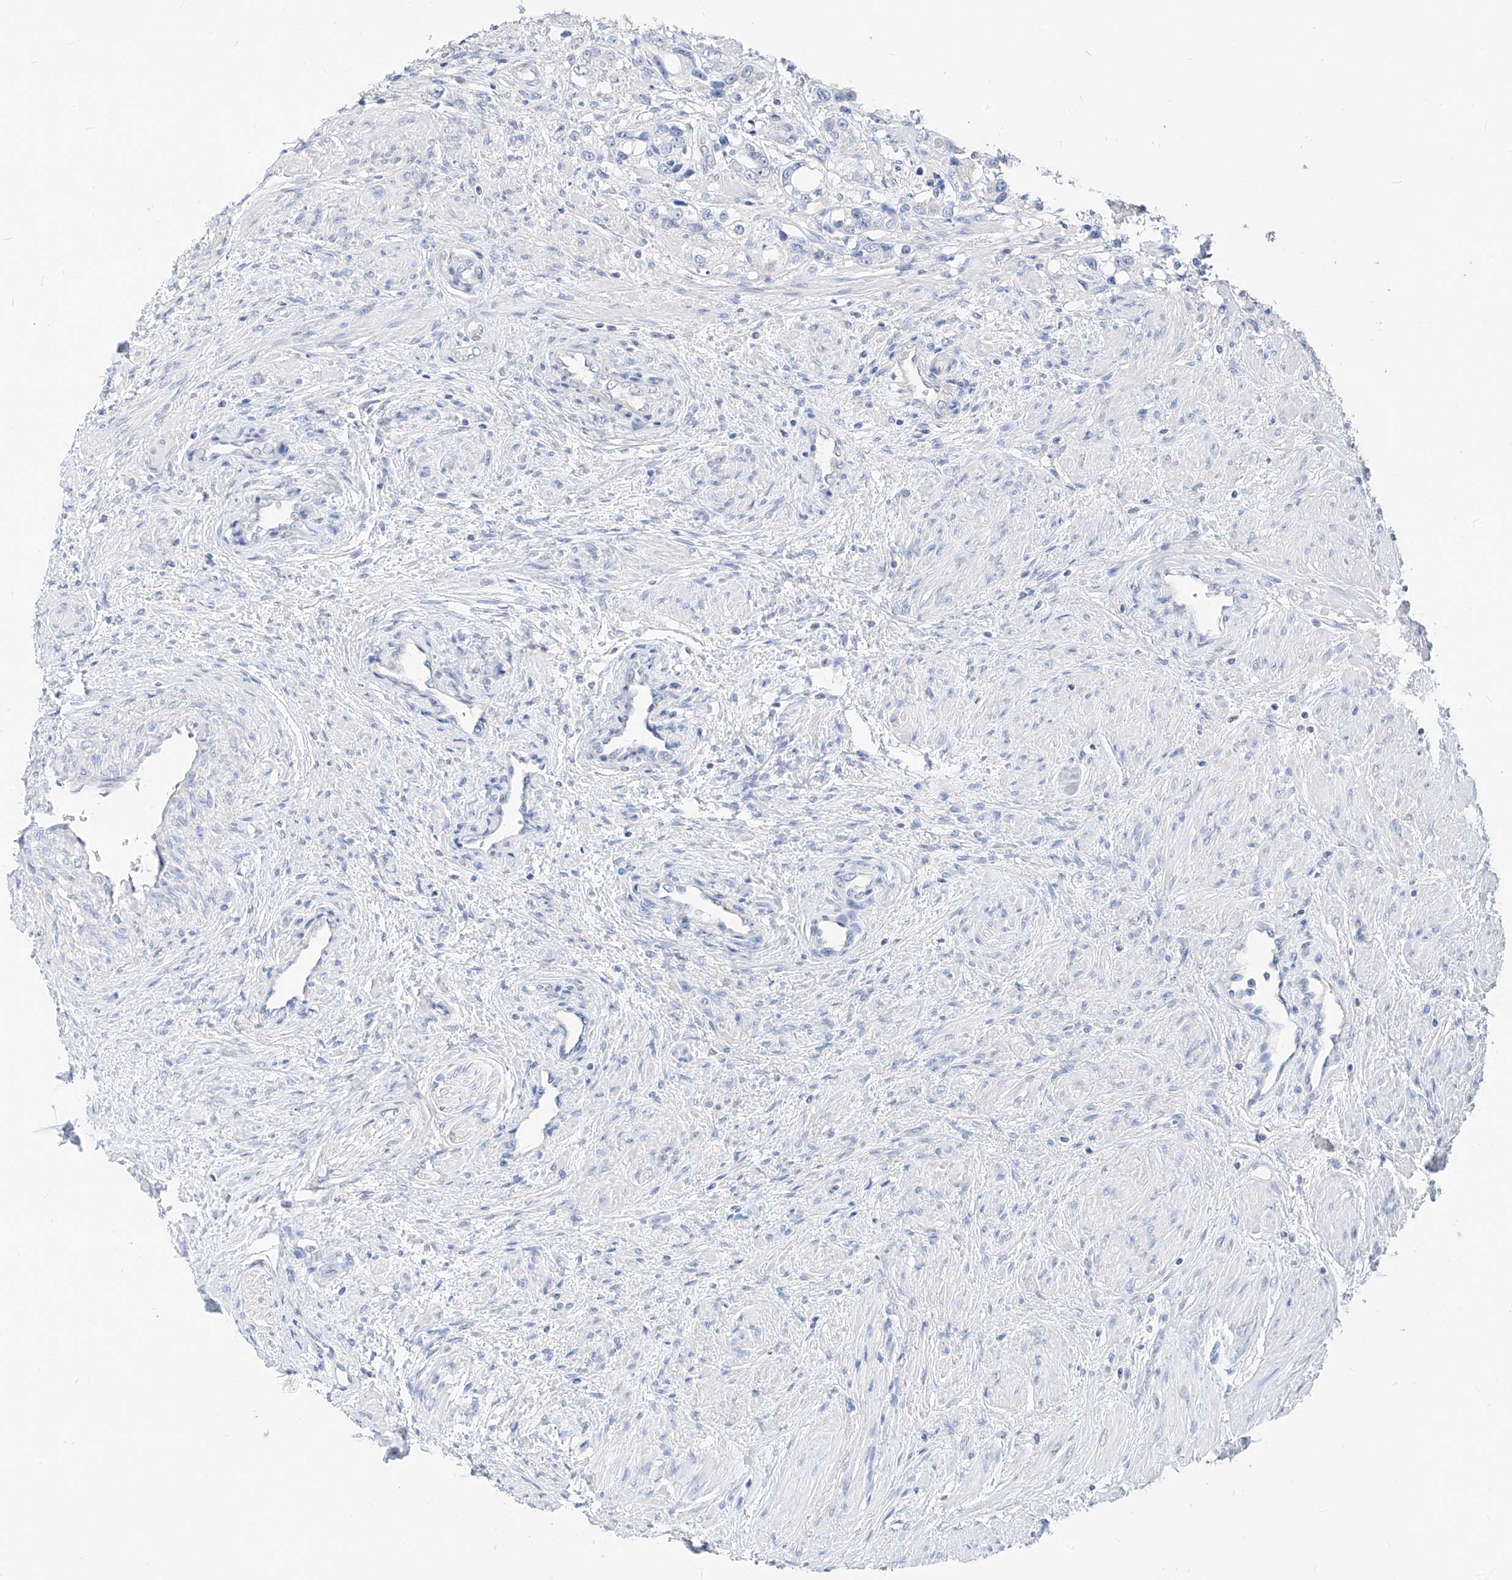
{"staining": {"intensity": "negative", "quantity": "none", "location": "none"}, "tissue": "prostate cancer", "cell_type": "Tumor cells", "image_type": "cancer", "snomed": [{"axis": "morphology", "description": "Adenocarcinoma, High grade"}, {"axis": "topography", "description": "Prostate"}], "caption": "Human prostate cancer (high-grade adenocarcinoma) stained for a protein using IHC displays no staining in tumor cells.", "gene": "ZZEF1", "patient": {"sex": "male", "age": 63}}